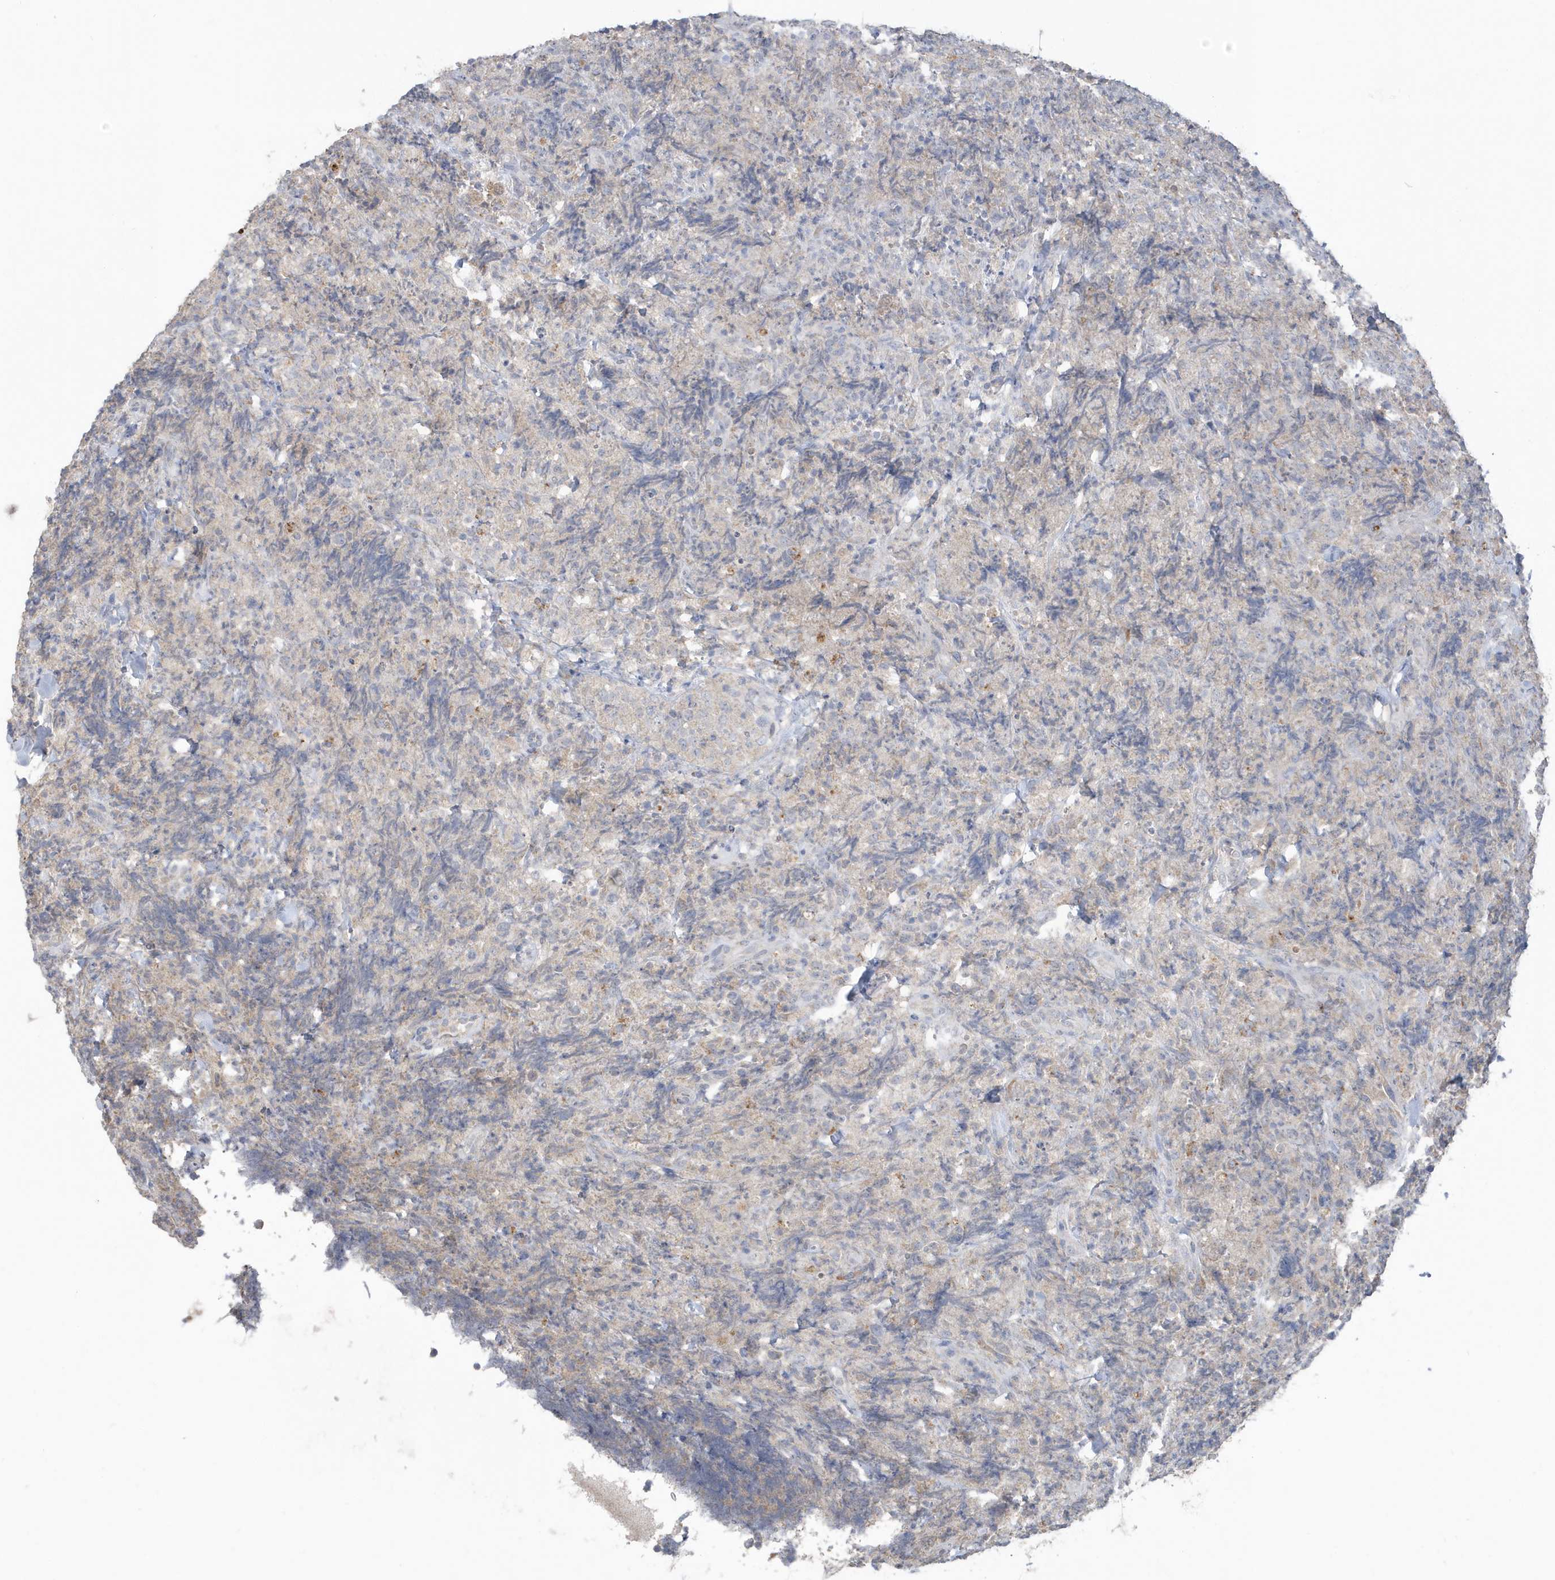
{"staining": {"intensity": "negative", "quantity": "none", "location": "none"}, "tissue": "lymphoma", "cell_type": "Tumor cells", "image_type": "cancer", "snomed": [{"axis": "morphology", "description": "Malignant lymphoma, non-Hodgkin's type, High grade"}, {"axis": "topography", "description": "Tonsil"}], "caption": "Tumor cells show no significant protein staining in malignant lymphoma, non-Hodgkin's type (high-grade). (DAB immunohistochemistry, high magnification).", "gene": "C1RL", "patient": {"sex": "female", "age": 36}}